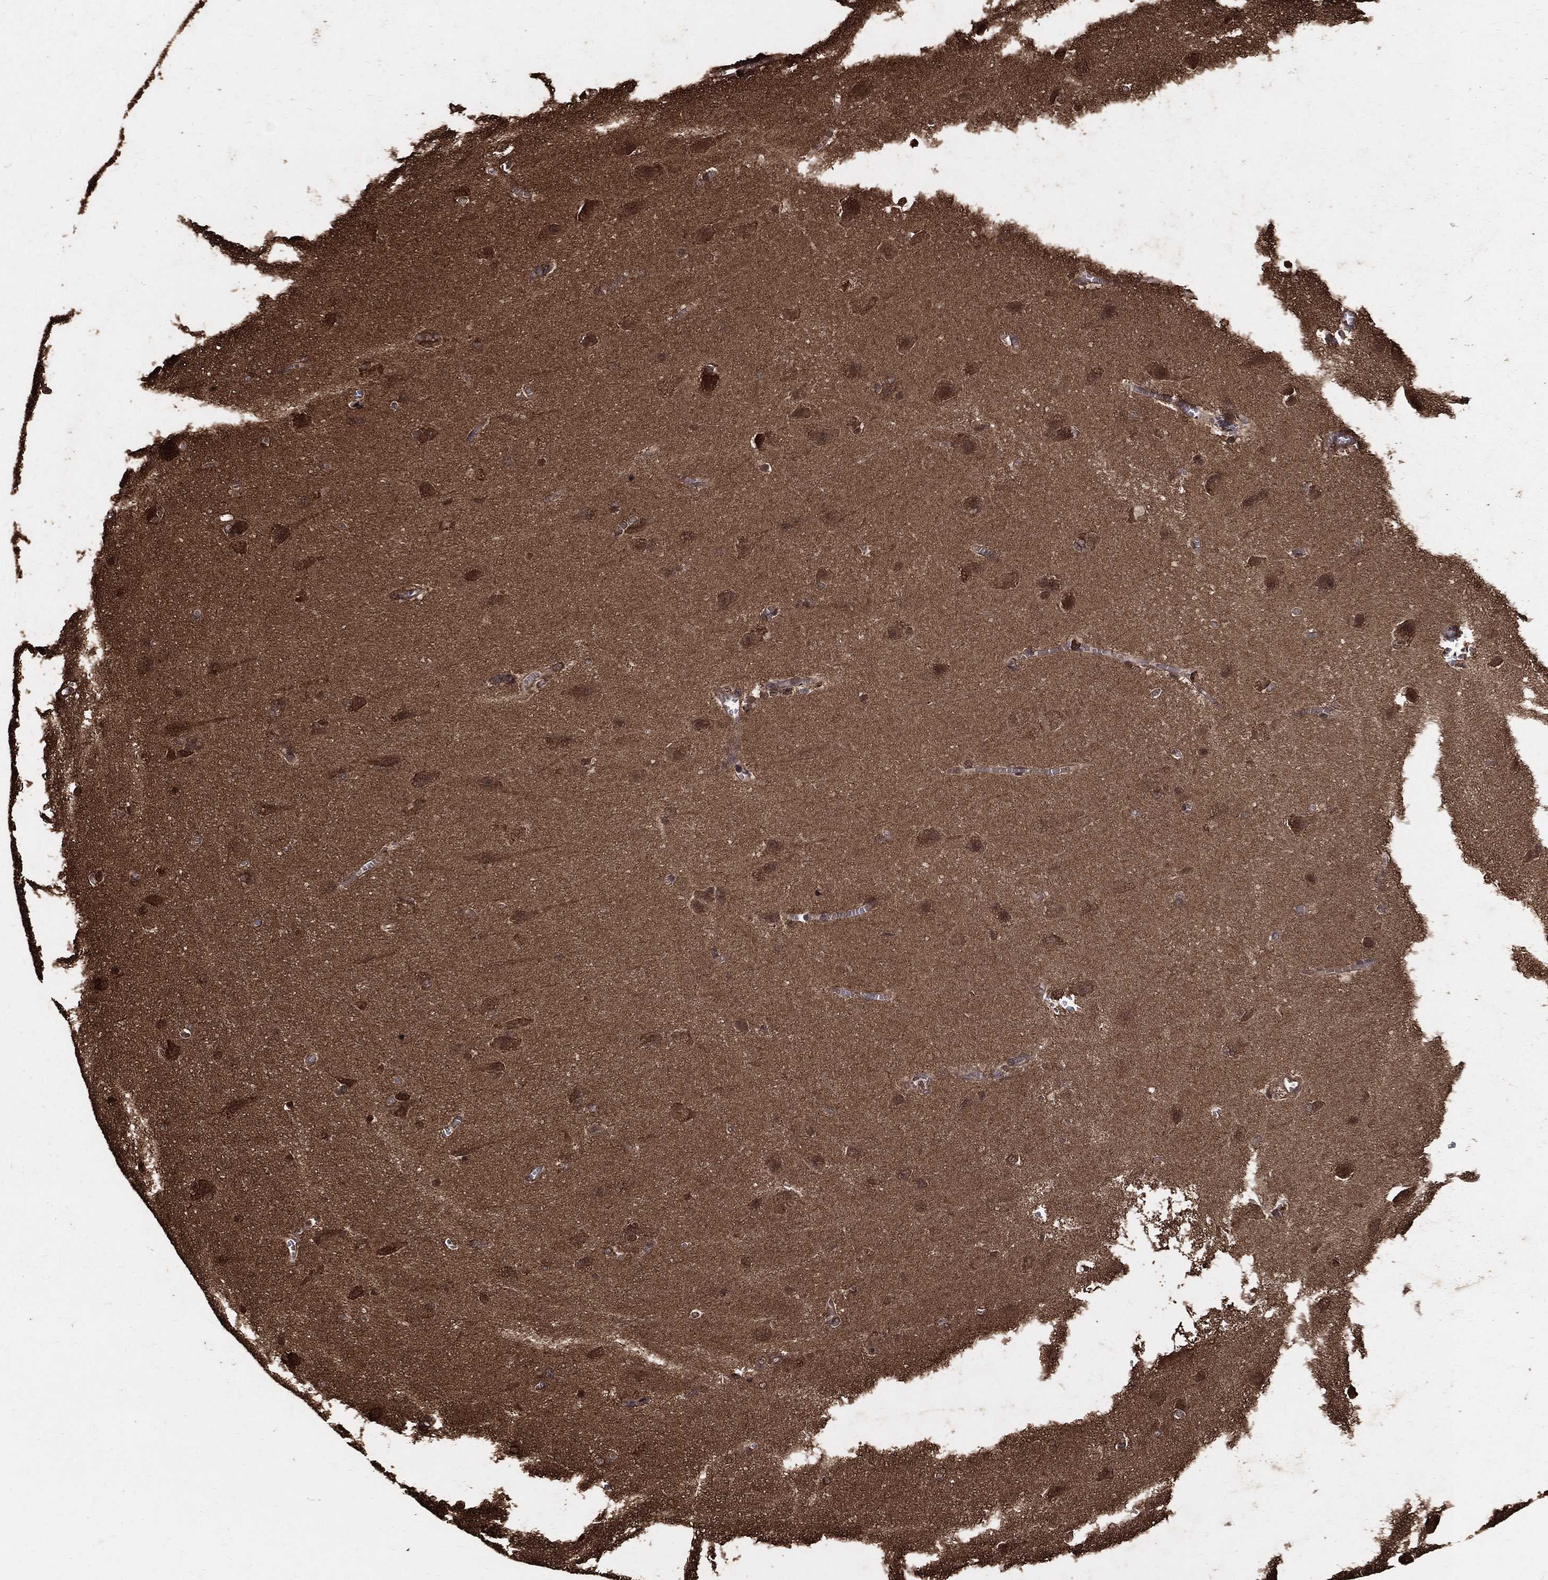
{"staining": {"intensity": "moderate", "quantity": "25%-75%", "location": "cytoplasmic/membranous"}, "tissue": "cerebral cortex", "cell_type": "Endothelial cells", "image_type": "normal", "snomed": [{"axis": "morphology", "description": "Normal tissue, NOS"}, {"axis": "topography", "description": "Cerebral cortex"}], "caption": "IHC photomicrograph of normal cerebral cortex: cerebral cortex stained using IHC reveals medium levels of moderate protein expression localized specifically in the cytoplasmic/membranous of endothelial cells, appearing as a cytoplasmic/membranous brown color.", "gene": "DPYSL2", "patient": {"sex": "male", "age": 37}}